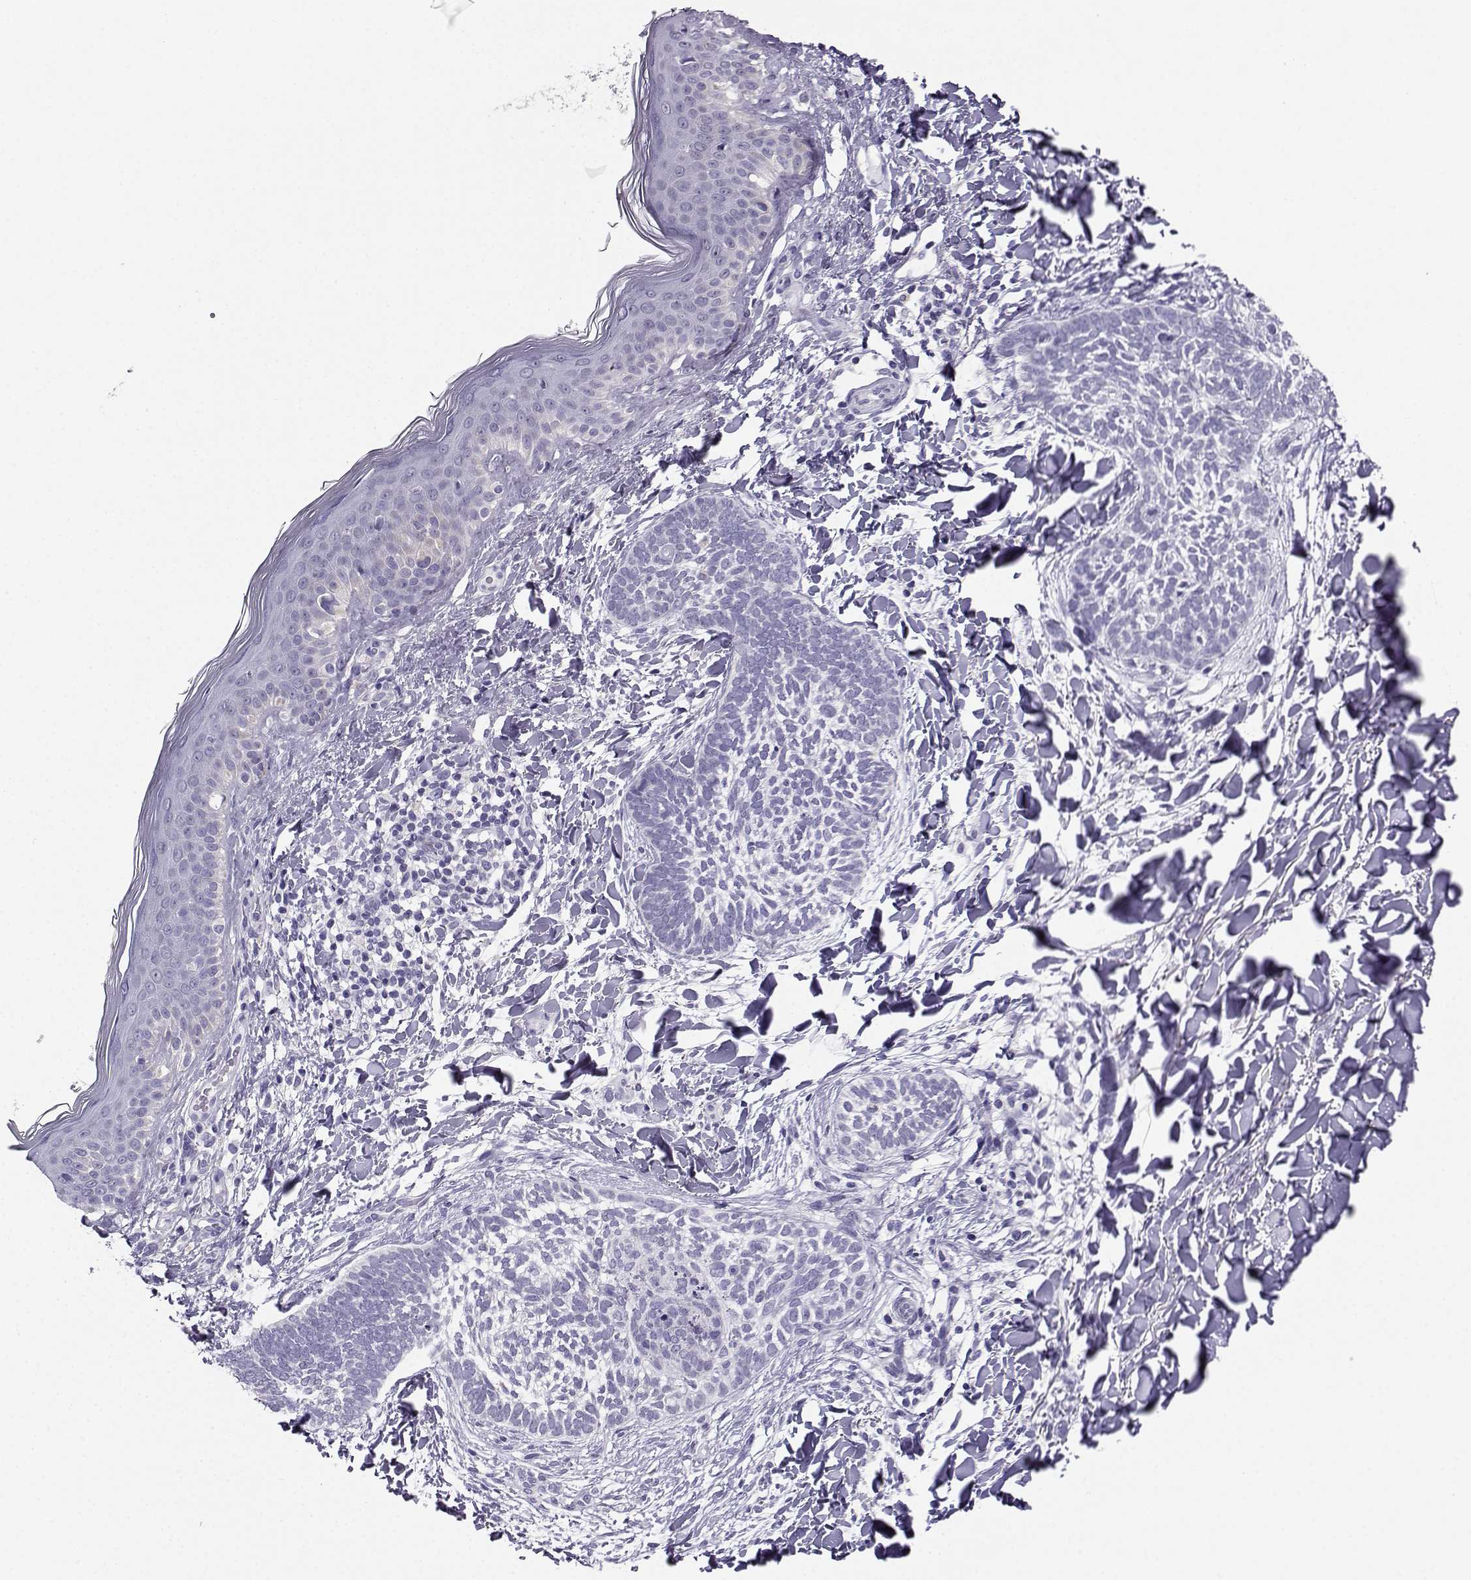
{"staining": {"intensity": "negative", "quantity": "none", "location": "none"}, "tissue": "skin cancer", "cell_type": "Tumor cells", "image_type": "cancer", "snomed": [{"axis": "morphology", "description": "Normal tissue, NOS"}, {"axis": "morphology", "description": "Basal cell carcinoma"}, {"axis": "topography", "description": "Skin"}], "caption": "Immunohistochemical staining of human skin cancer shows no significant positivity in tumor cells.", "gene": "AVP", "patient": {"sex": "male", "age": 46}}